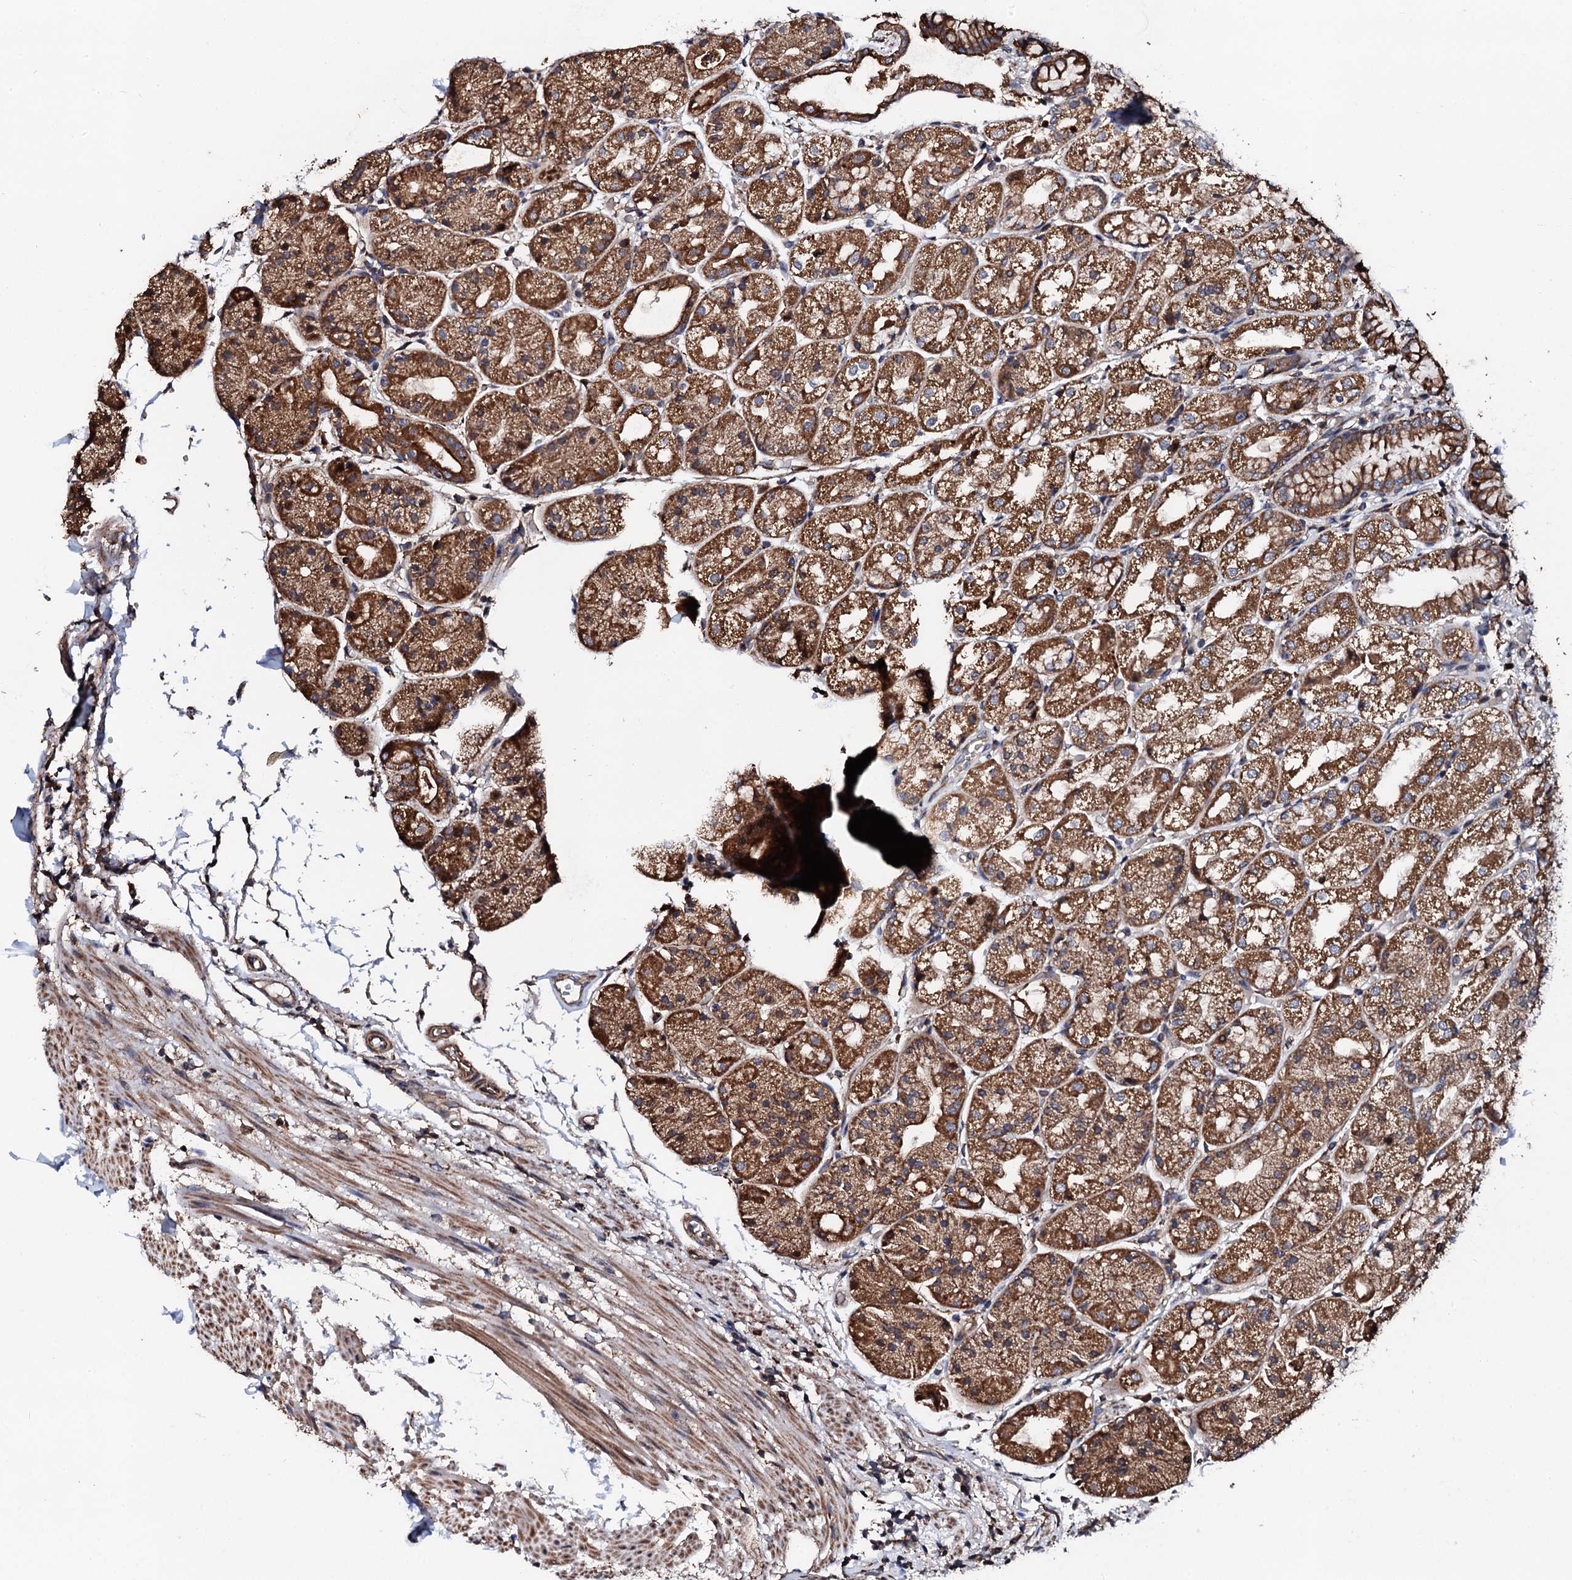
{"staining": {"intensity": "strong", "quantity": ">75%", "location": "cytoplasmic/membranous"}, "tissue": "stomach", "cell_type": "Glandular cells", "image_type": "normal", "snomed": [{"axis": "morphology", "description": "Normal tissue, NOS"}, {"axis": "topography", "description": "Stomach, upper"}], "caption": "Strong cytoplasmic/membranous protein staining is seen in approximately >75% of glandular cells in stomach. The staining was performed using DAB (3,3'-diaminobenzidine) to visualize the protein expression in brown, while the nuclei were stained in blue with hematoxylin (Magnification: 20x).", "gene": "CKAP5", "patient": {"sex": "male", "age": 72}}